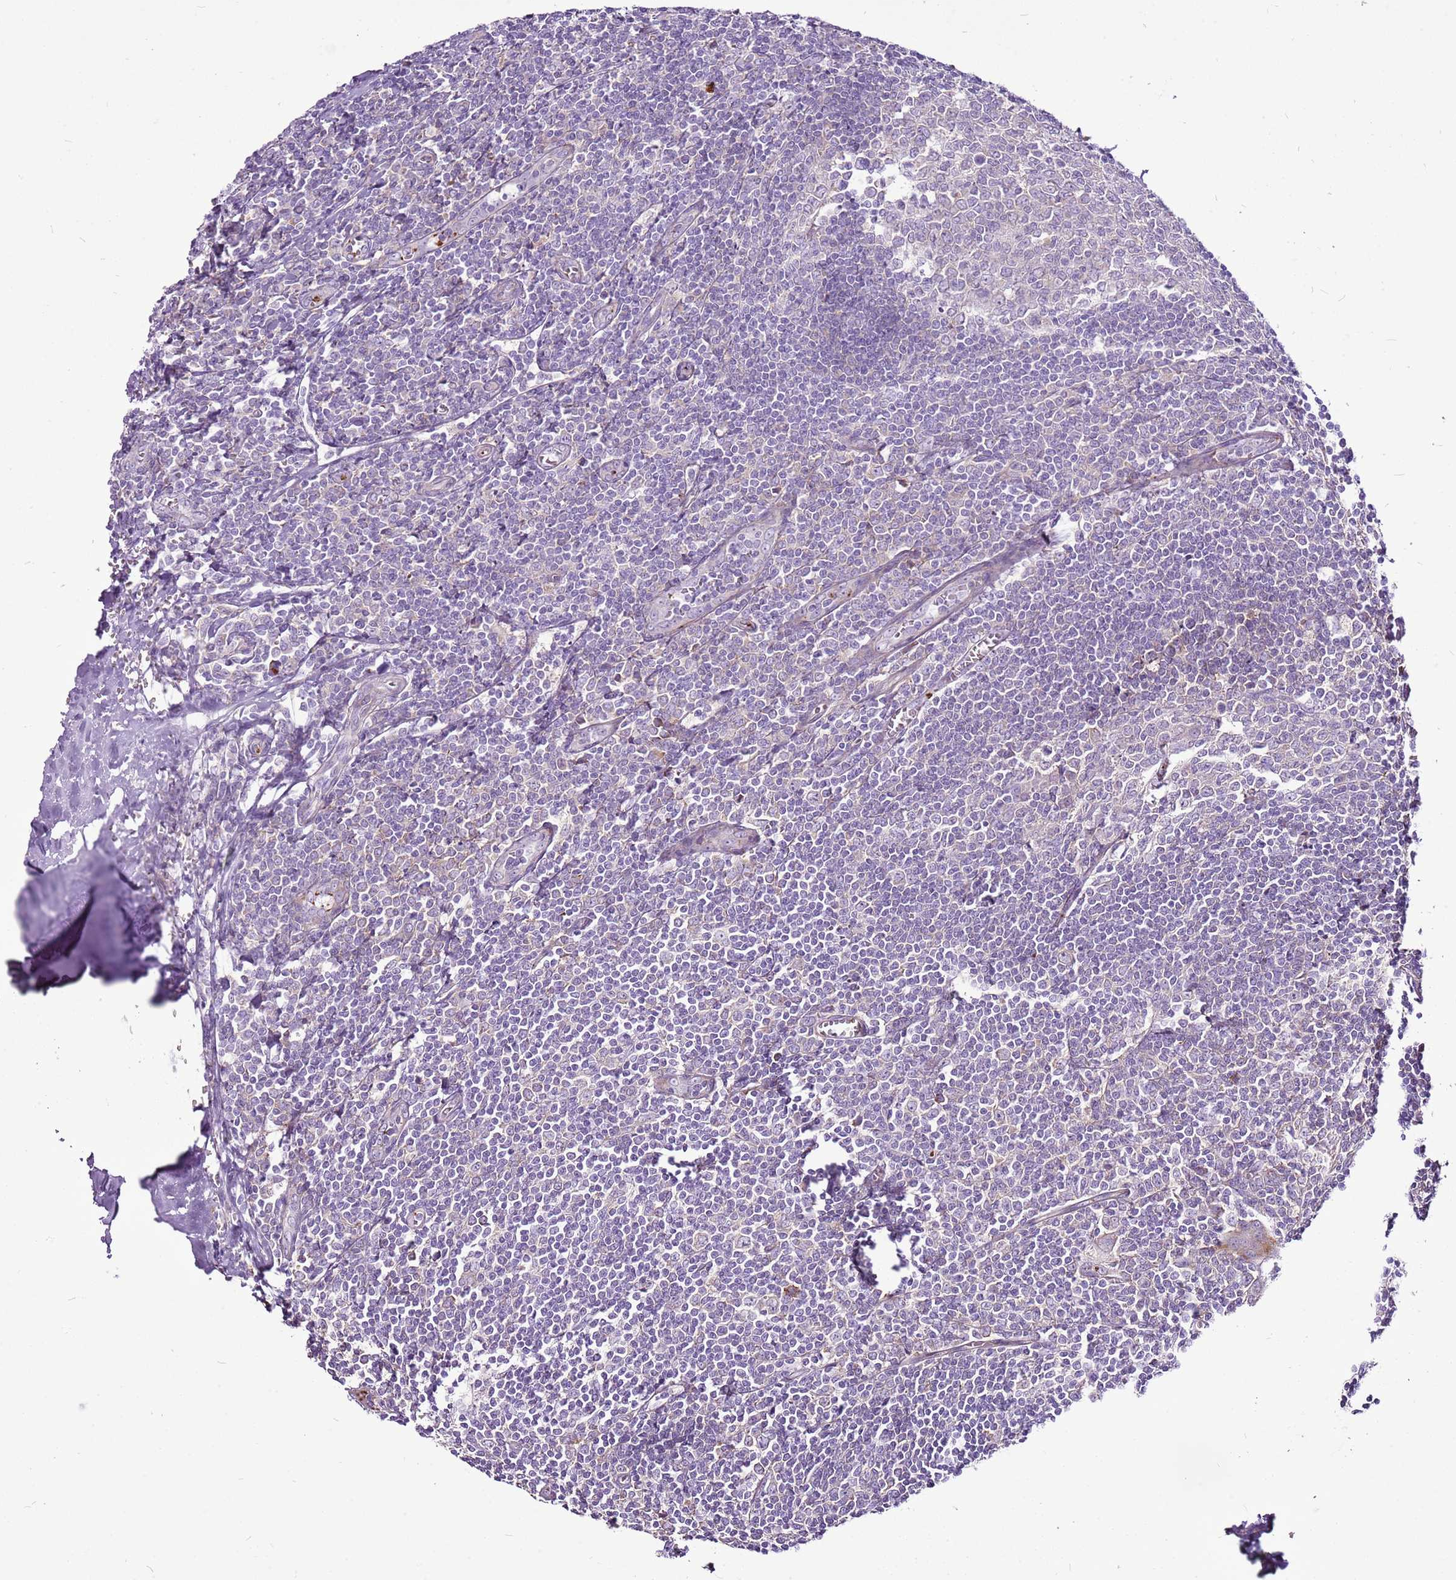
{"staining": {"intensity": "negative", "quantity": "none", "location": "none"}, "tissue": "tonsil", "cell_type": "Germinal center cells", "image_type": "normal", "snomed": [{"axis": "morphology", "description": "Normal tissue, NOS"}, {"axis": "topography", "description": "Tonsil"}], "caption": "Immunohistochemical staining of benign tonsil exhibits no significant positivity in germinal center cells. (DAB immunohistochemistry with hematoxylin counter stain).", "gene": "CHAC2", "patient": {"sex": "male", "age": 27}}